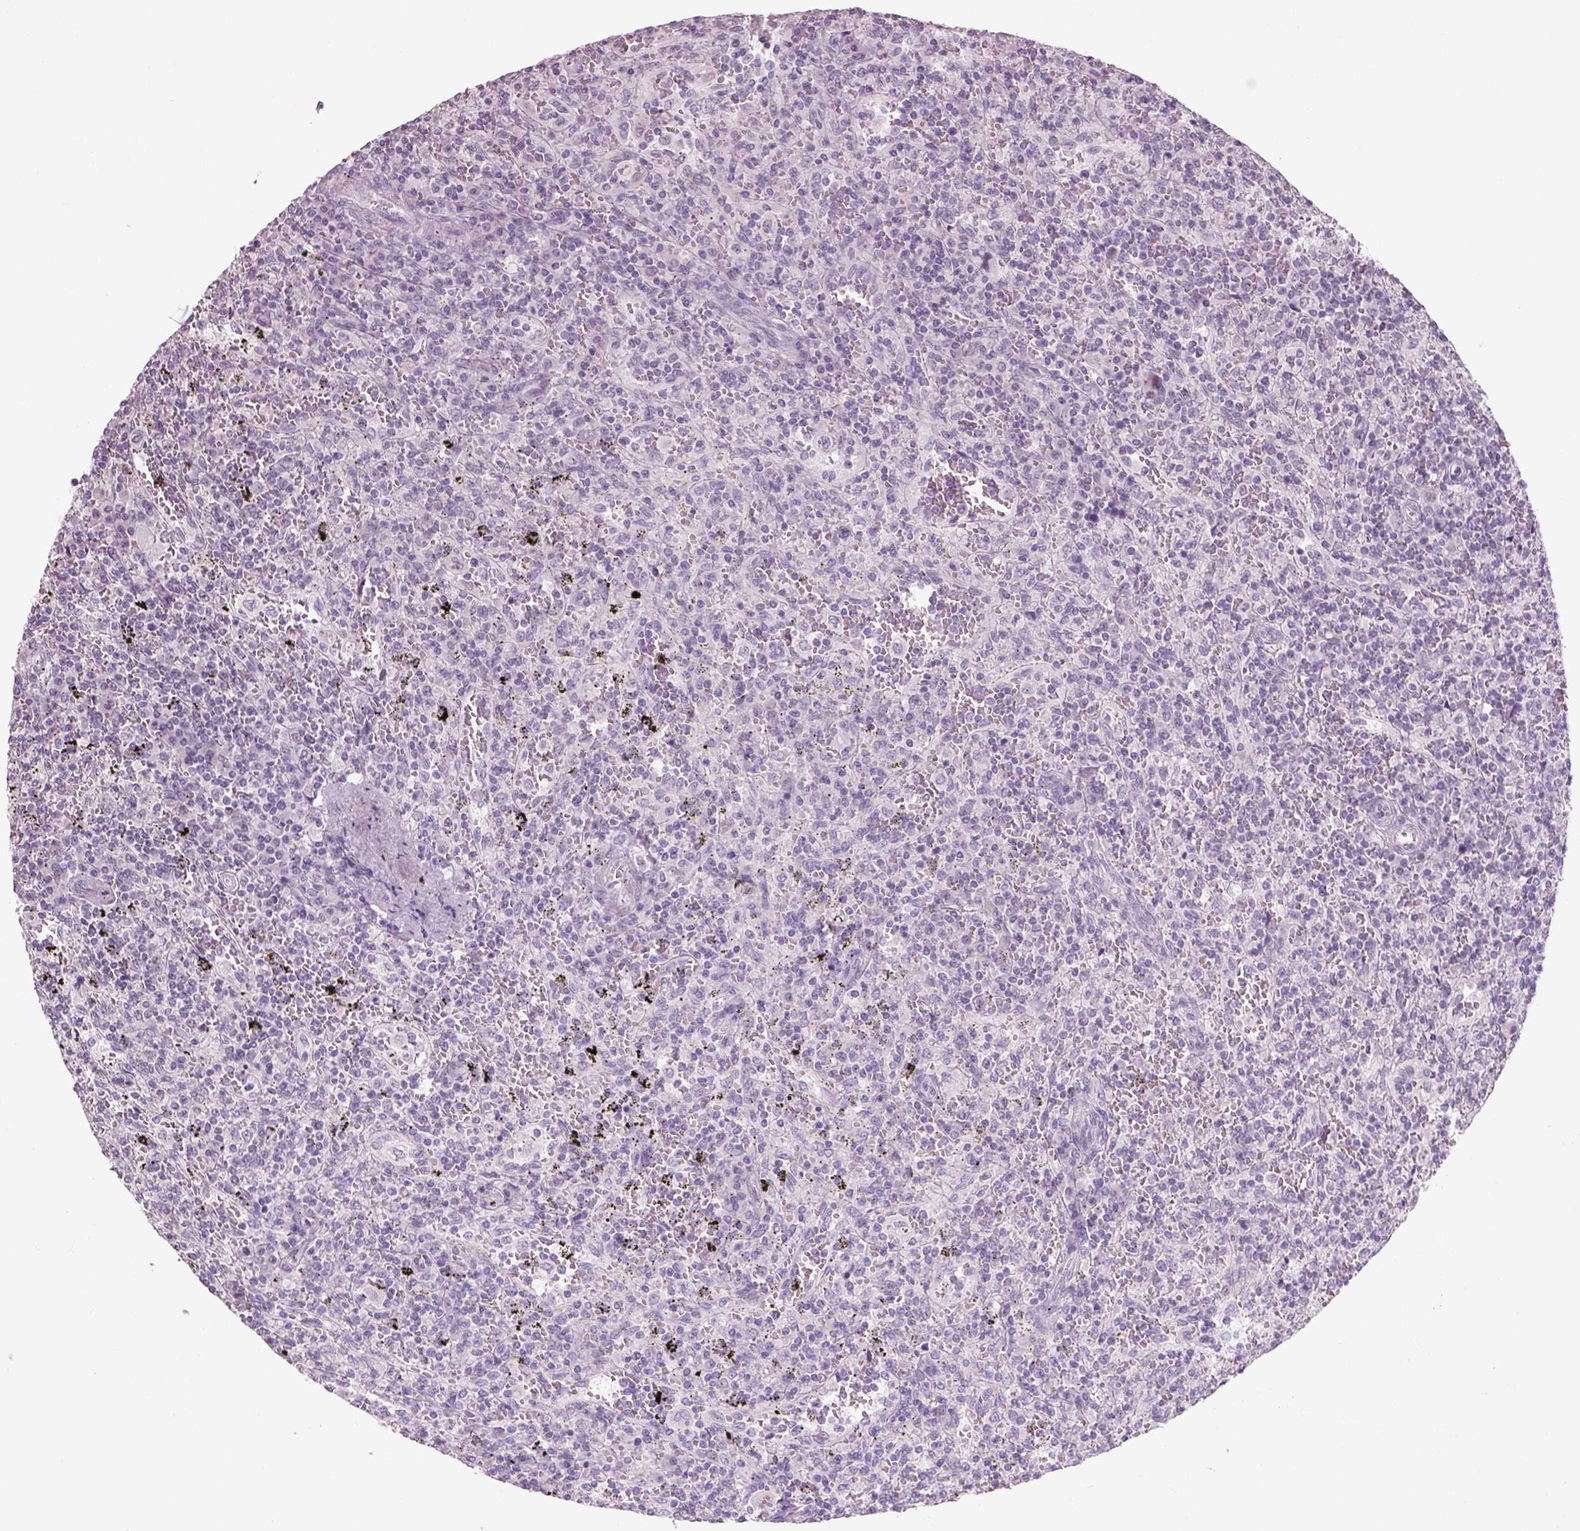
{"staining": {"intensity": "negative", "quantity": "none", "location": "none"}, "tissue": "lymphoma", "cell_type": "Tumor cells", "image_type": "cancer", "snomed": [{"axis": "morphology", "description": "Malignant lymphoma, non-Hodgkin's type, Low grade"}, {"axis": "topography", "description": "Spleen"}], "caption": "Immunohistochemistry histopathology image of neoplastic tissue: lymphoma stained with DAB shows no significant protein positivity in tumor cells.", "gene": "SLC6A2", "patient": {"sex": "male", "age": 62}}